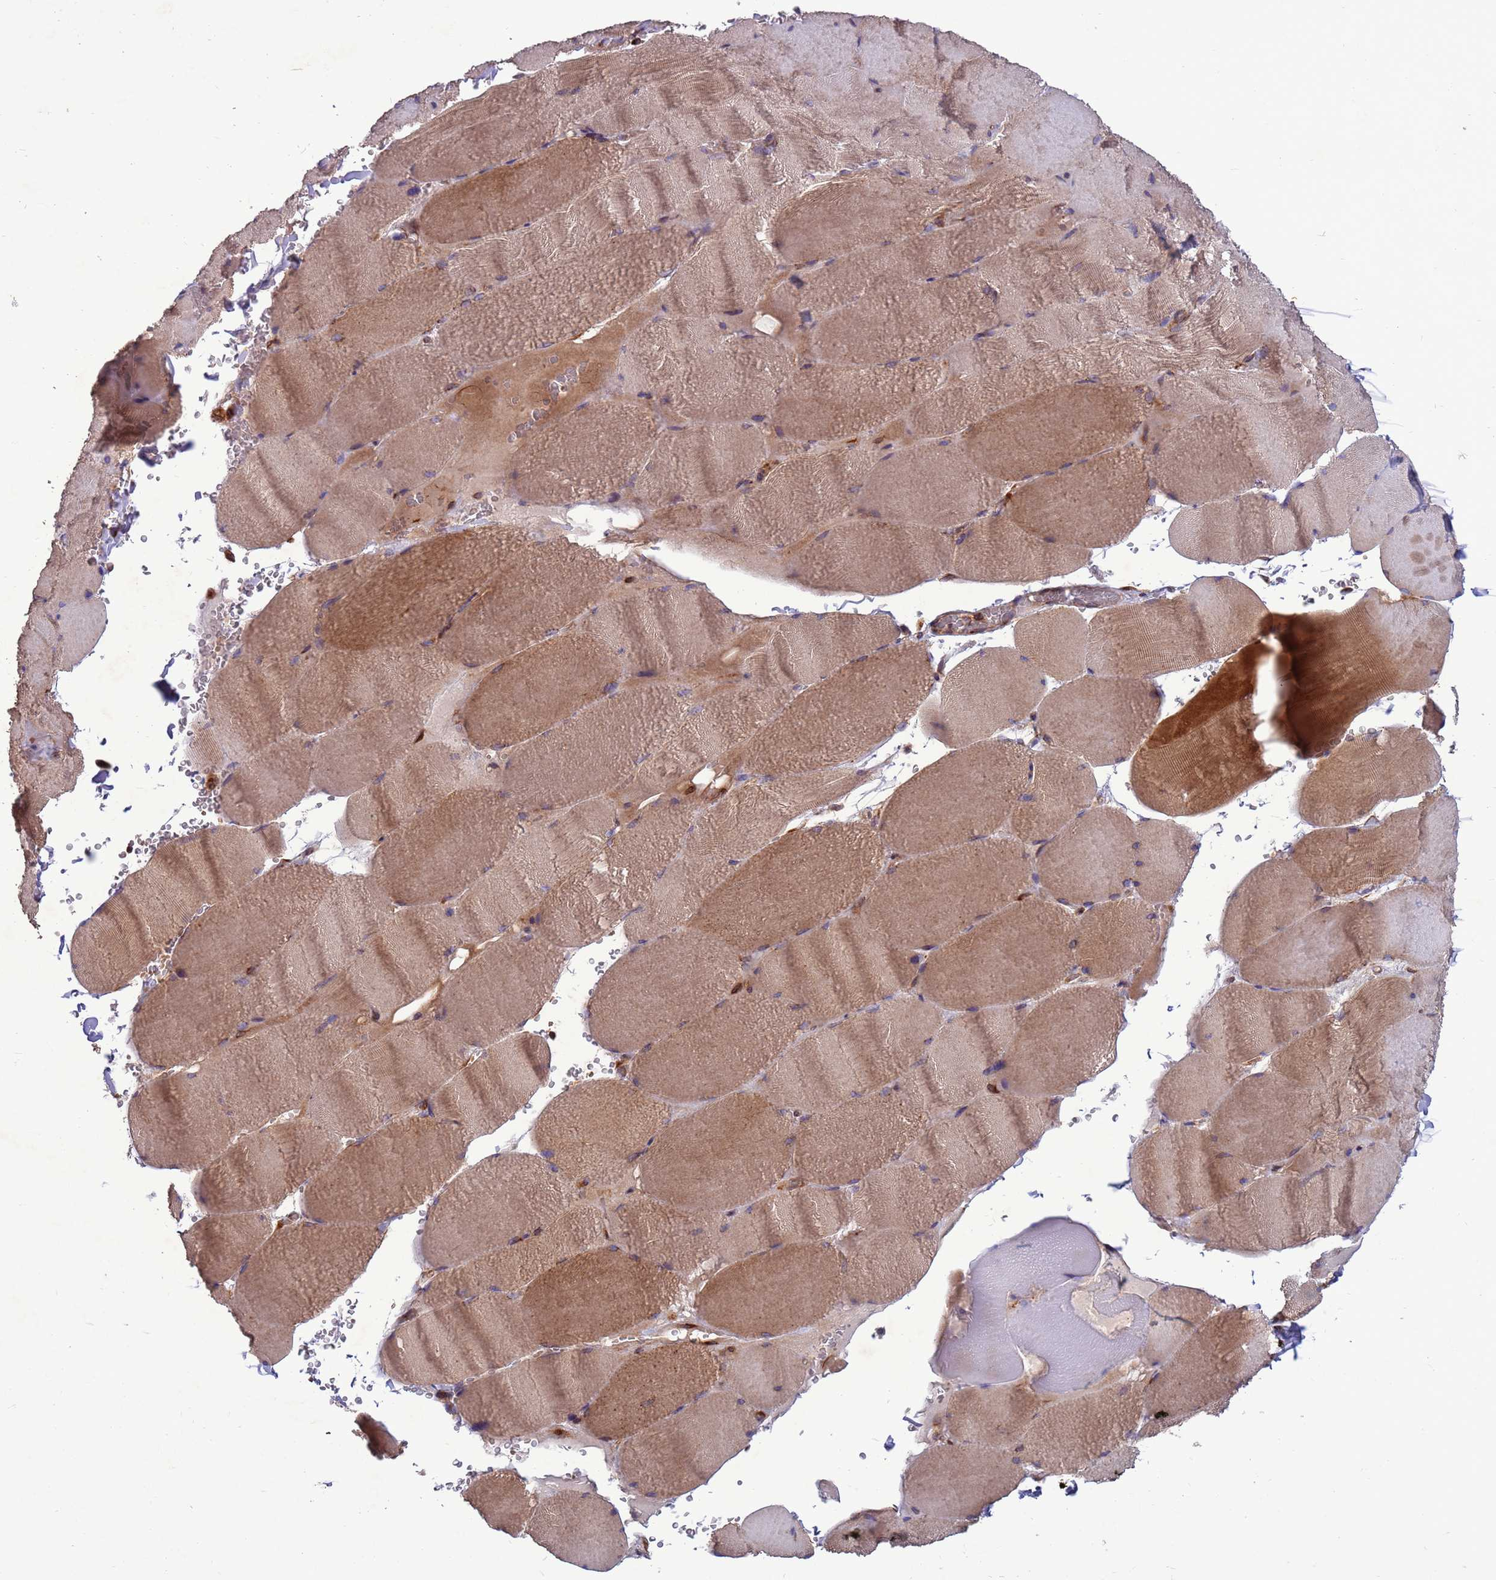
{"staining": {"intensity": "moderate", "quantity": ">75%", "location": "cytoplasmic/membranous"}, "tissue": "skeletal muscle", "cell_type": "Myocytes", "image_type": "normal", "snomed": [{"axis": "morphology", "description": "Normal tissue, NOS"}, {"axis": "topography", "description": "Skeletal muscle"}, {"axis": "topography", "description": "Head-Neck"}], "caption": "High-power microscopy captured an immunohistochemistry (IHC) histopathology image of benign skeletal muscle, revealing moderate cytoplasmic/membranous expression in about >75% of myocytes.", "gene": "ZC3HAV1", "patient": {"sex": "male", "age": 66}}